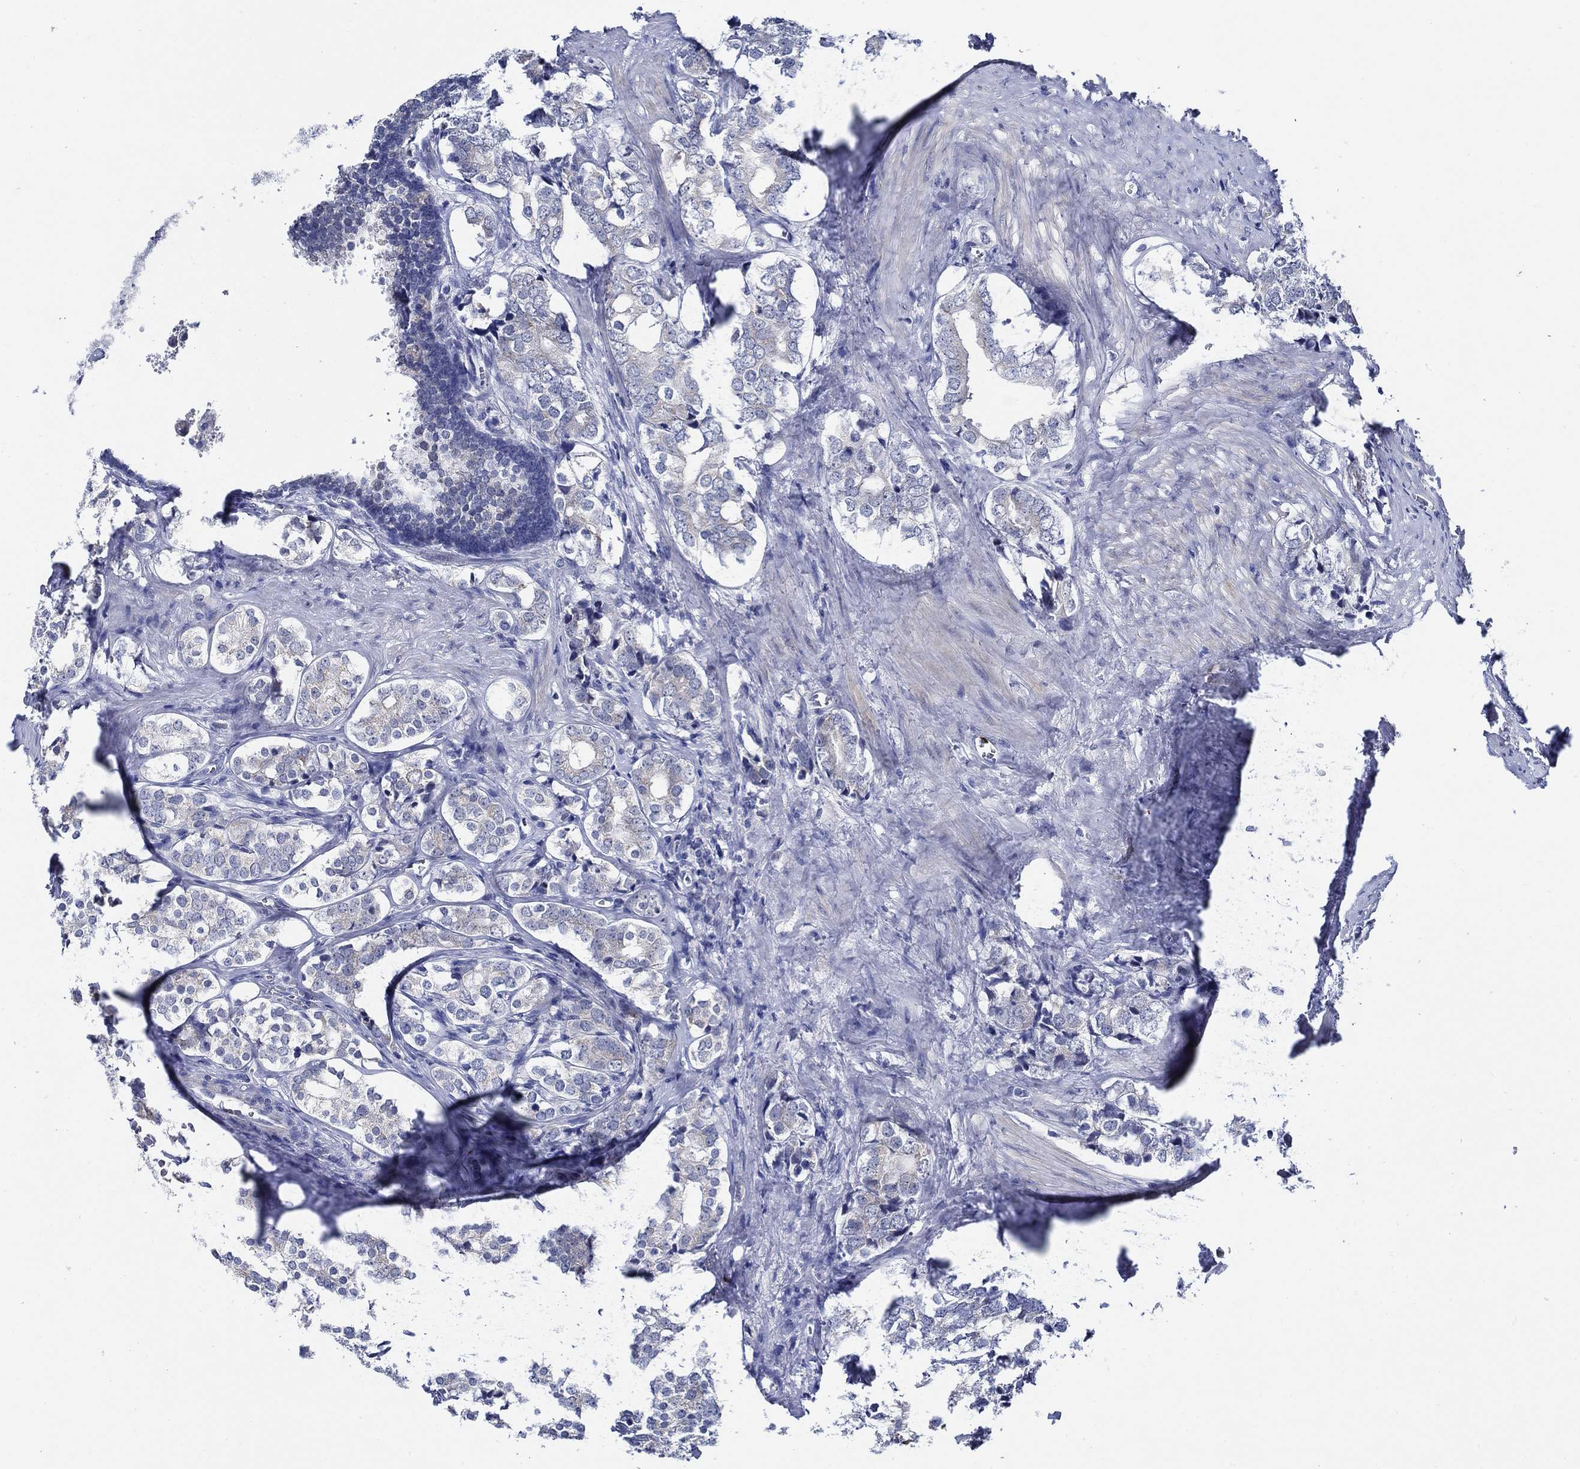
{"staining": {"intensity": "negative", "quantity": "none", "location": "none"}, "tissue": "prostate cancer", "cell_type": "Tumor cells", "image_type": "cancer", "snomed": [{"axis": "morphology", "description": "Adenocarcinoma, NOS"}, {"axis": "topography", "description": "Prostate and seminal vesicle, NOS"}], "caption": "Tumor cells show no significant positivity in prostate cancer. The staining was performed using DAB to visualize the protein expression in brown, while the nuclei were stained in blue with hematoxylin (Magnification: 20x).", "gene": "ALOX12", "patient": {"sex": "male", "age": 63}}